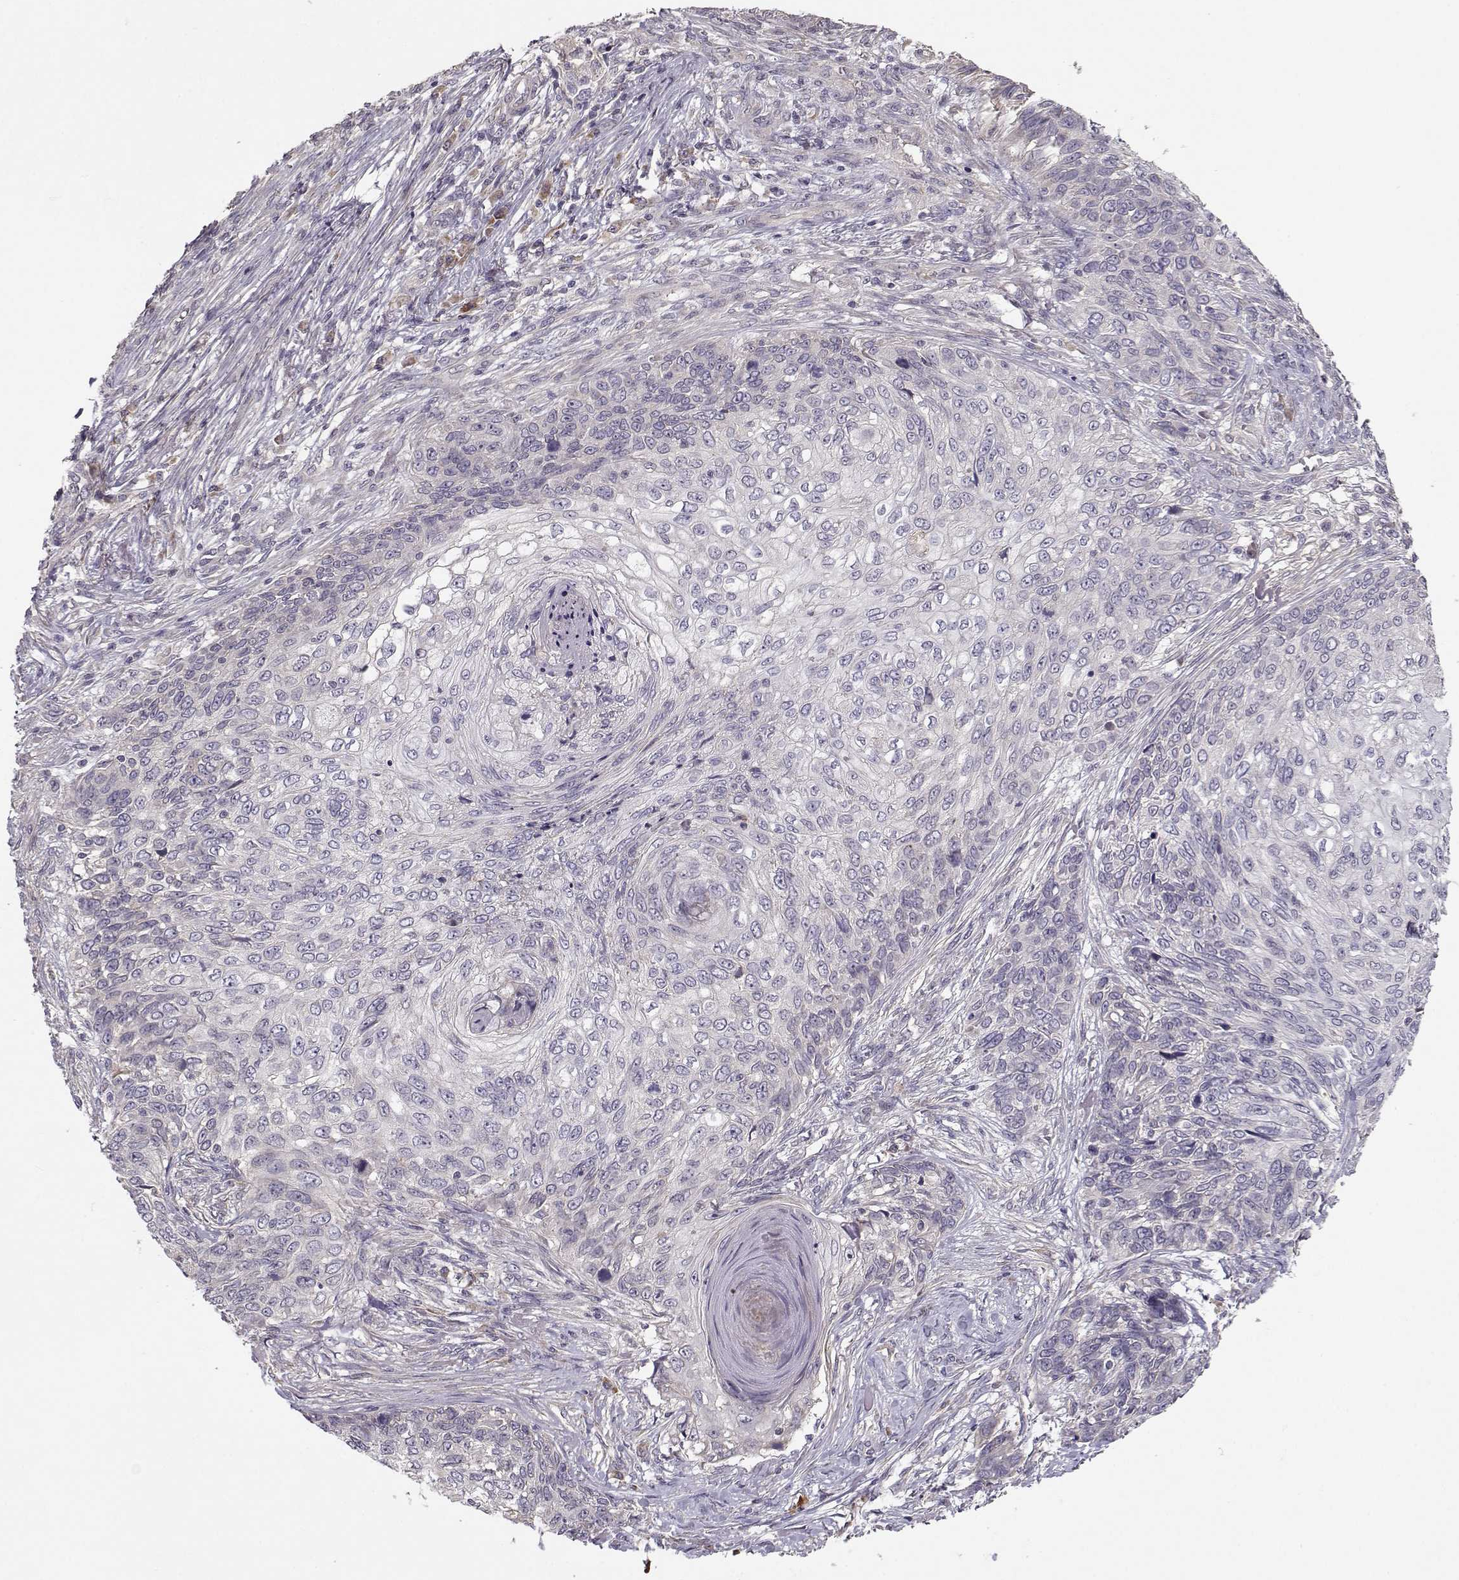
{"staining": {"intensity": "negative", "quantity": "none", "location": "none"}, "tissue": "skin cancer", "cell_type": "Tumor cells", "image_type": "cancer", "snomed": [{"axis": "morphology", "description": "Squamous cell carcinoma, NOS"}, {"axis": "topography", "description": "Skin"}], "caption": "The micrograph displays no staining of tumor cells in skin cancer (squamous cell carcinoma).", "gene": "ENTPD8", "patient": {"sex": "male", "age": 92}}